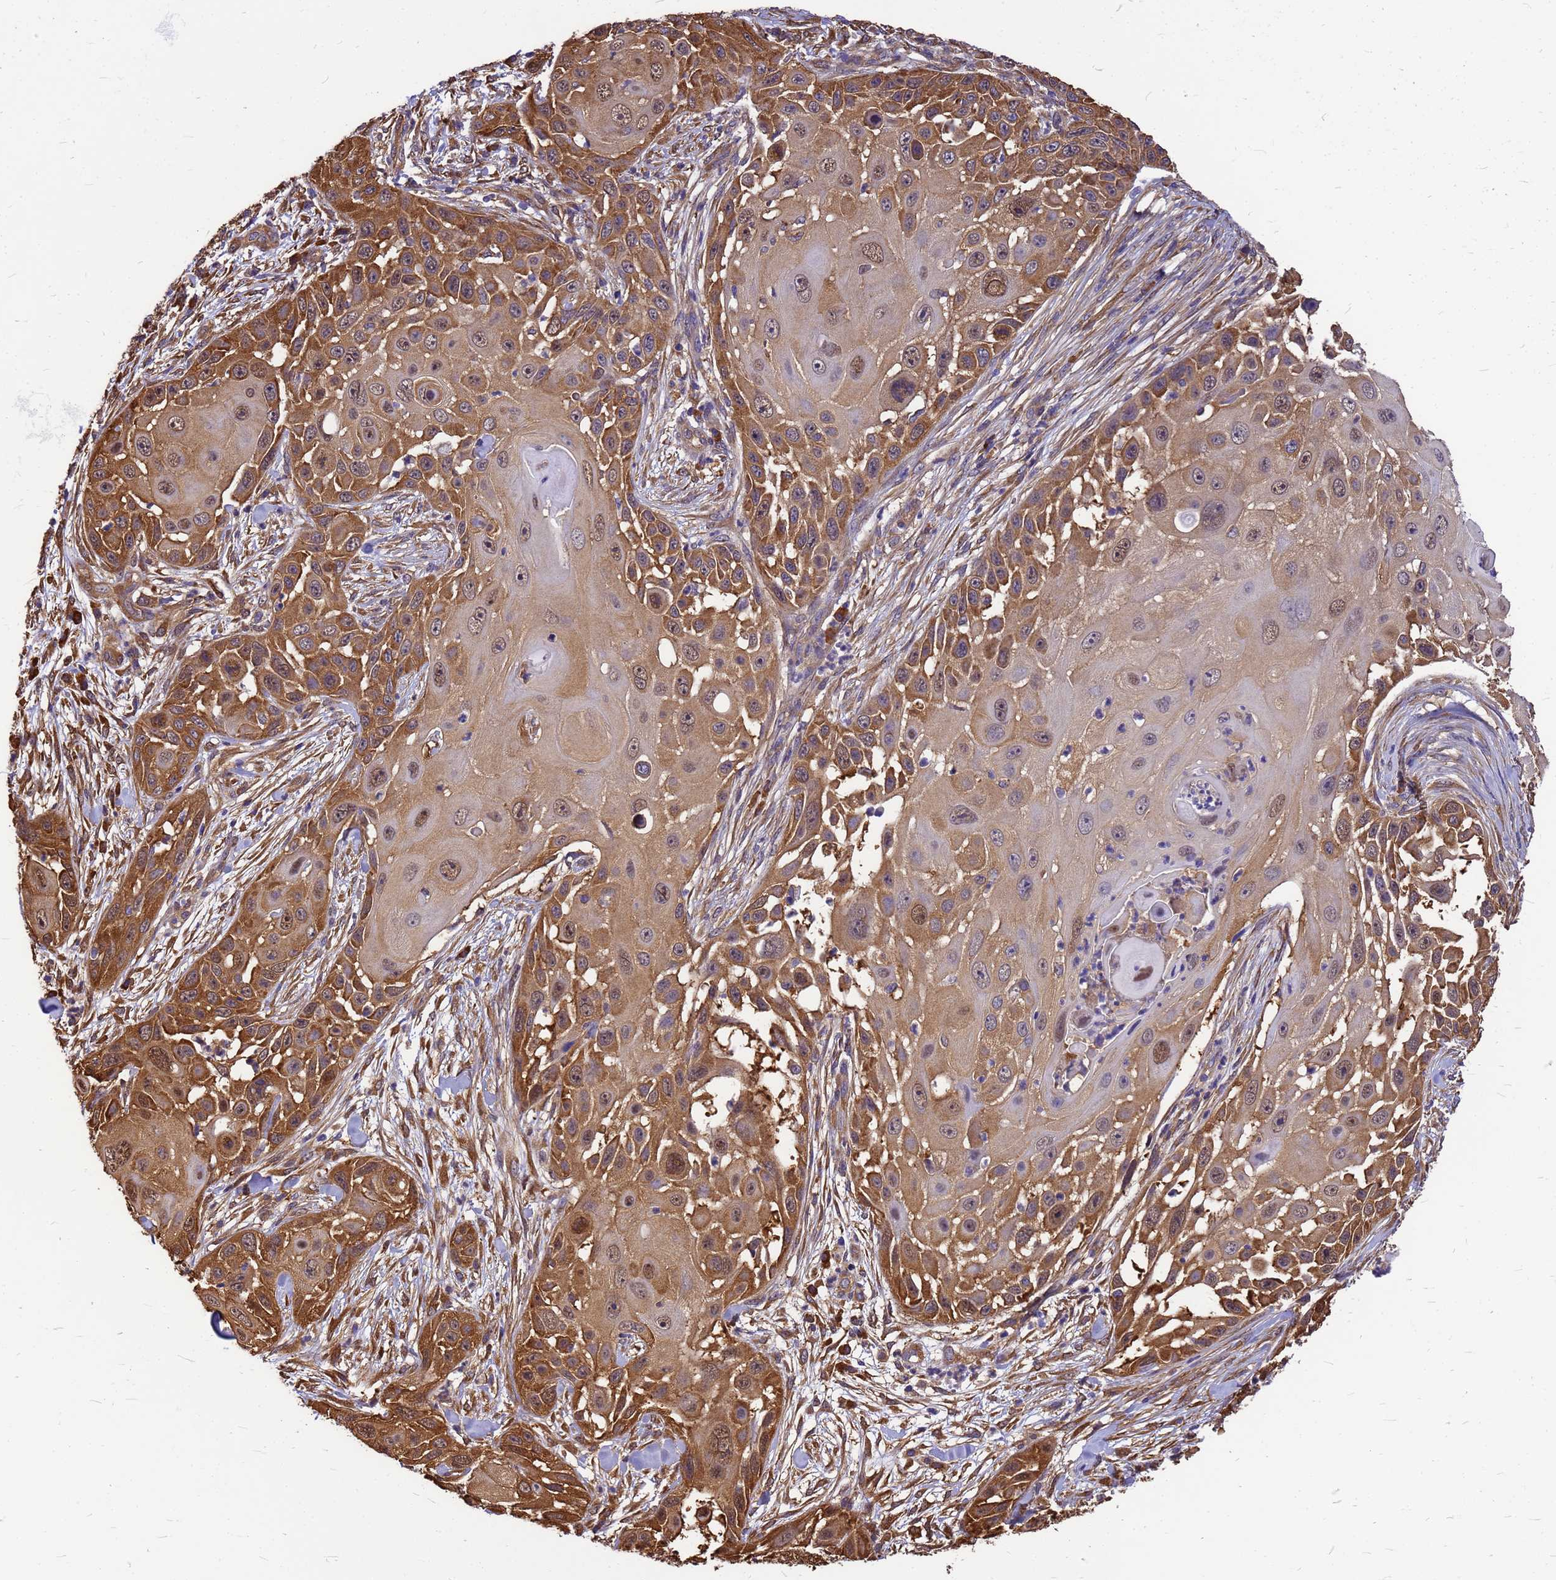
{"staining": {"intensity": "moderate", "quantity": ">75%", "location": "cytoplasmic/membranous"}, "tissue": "skin cancer", "cell_type": "Tumor cells", "image_type": "cancer", "snomed": [{"axis": "morphology", "description": "Squamous cell carcinoma, NOS"}, {"axis": "topography", "description": "Skin"}], "caption": "High-power microscopy captured an IHC image of skin squamous cell carcinoma, revealing moderate cytoplasmic/membranous staining in about >75% of tumor cells.", "gene": "GID4", "patient": {"sex": "female", "age": 44}}